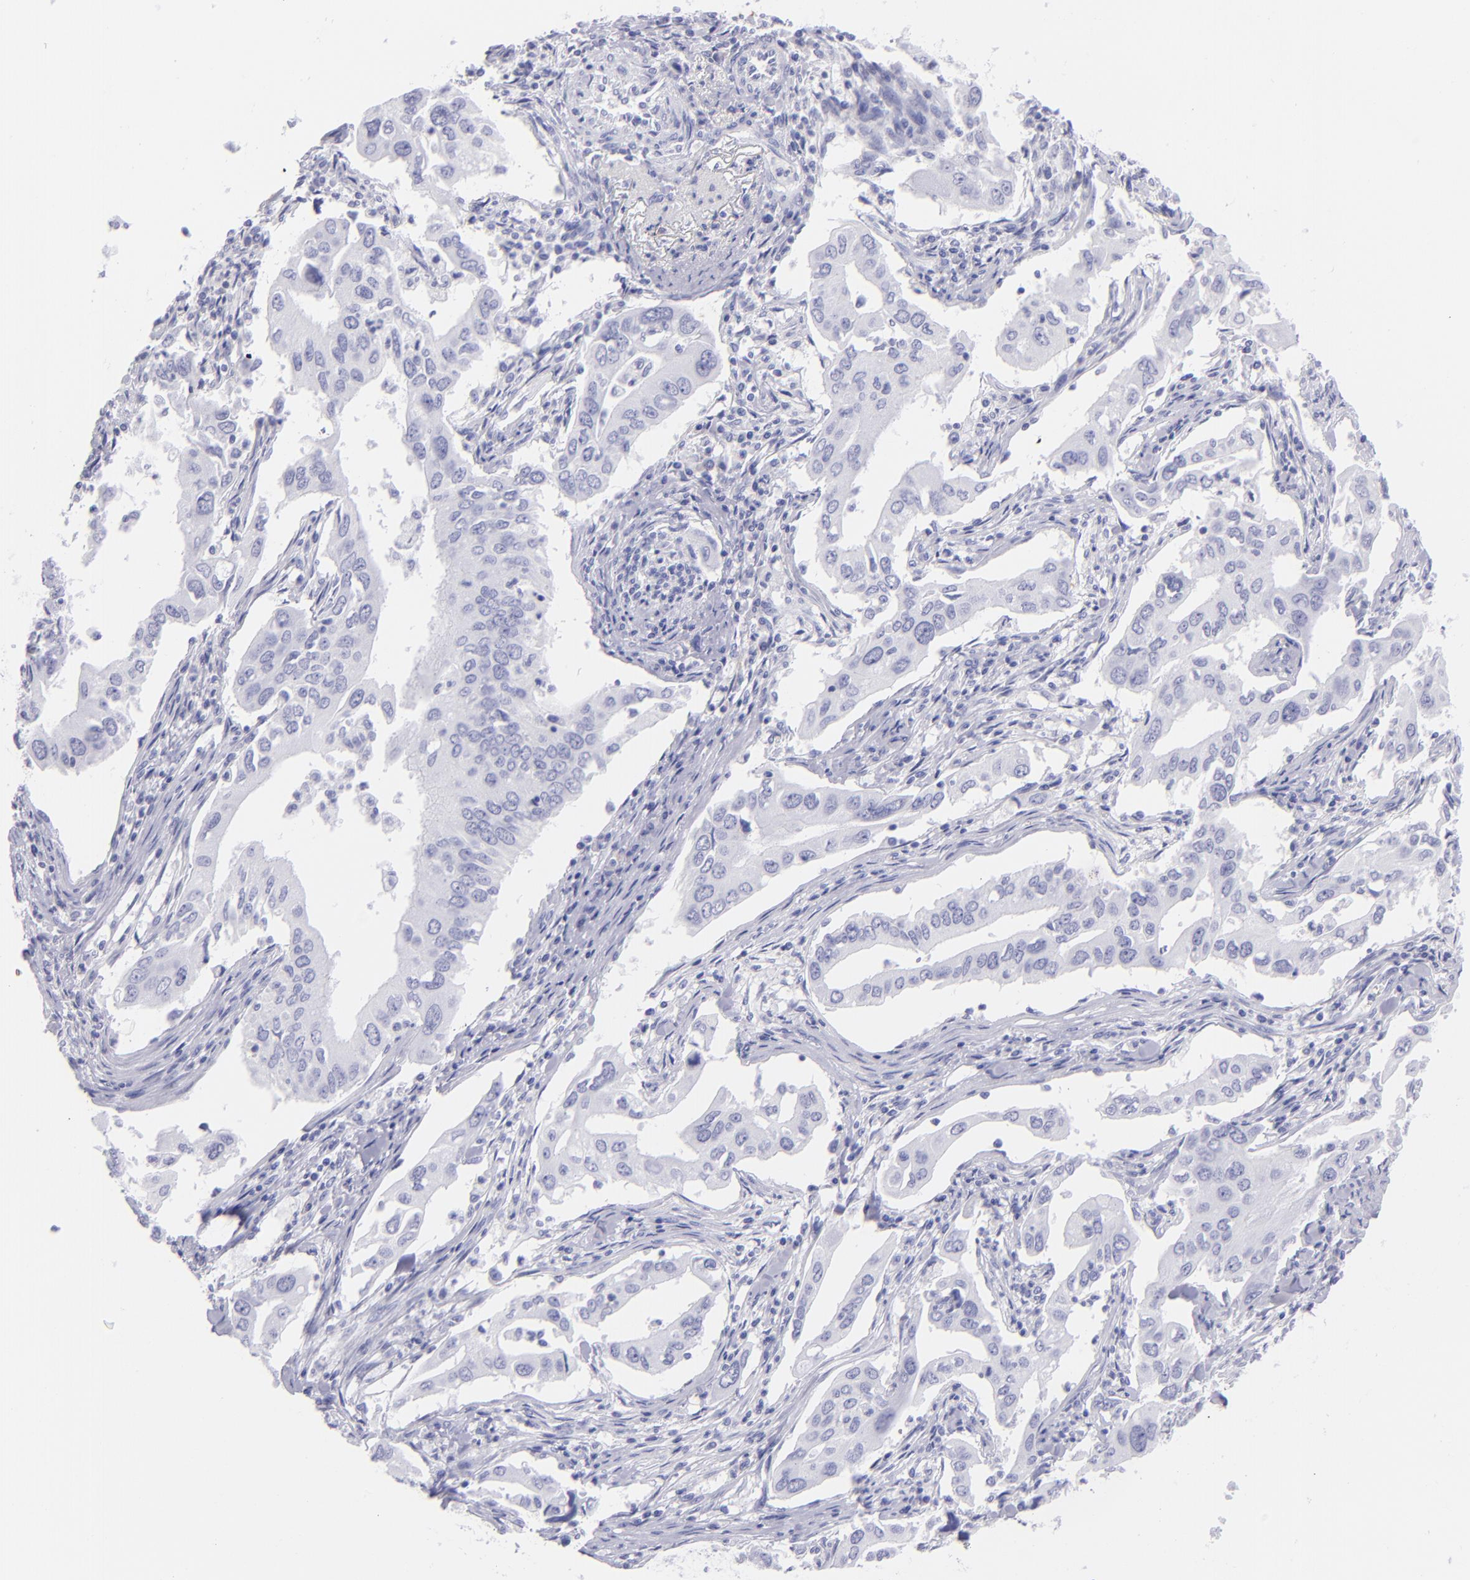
{"staining": {"intensity": "negative", "quantity": "none", "location": "none"}, "tissue": "lung cancer", "cell_type": "Tumor cells", "image_type": "cancer", "snomed": [{"axis": "morphology", "description": "Adenocarcinoma, NOS"}, {"axis": "topography", "description": "Lung"}], "caption": "Immunohistochemical staining of lung cancer (adenocarcinoma) shows no significant staining in tumor cells.", "gene": "SLC1A2", "patient": {"sex": "male", "age": 48}}